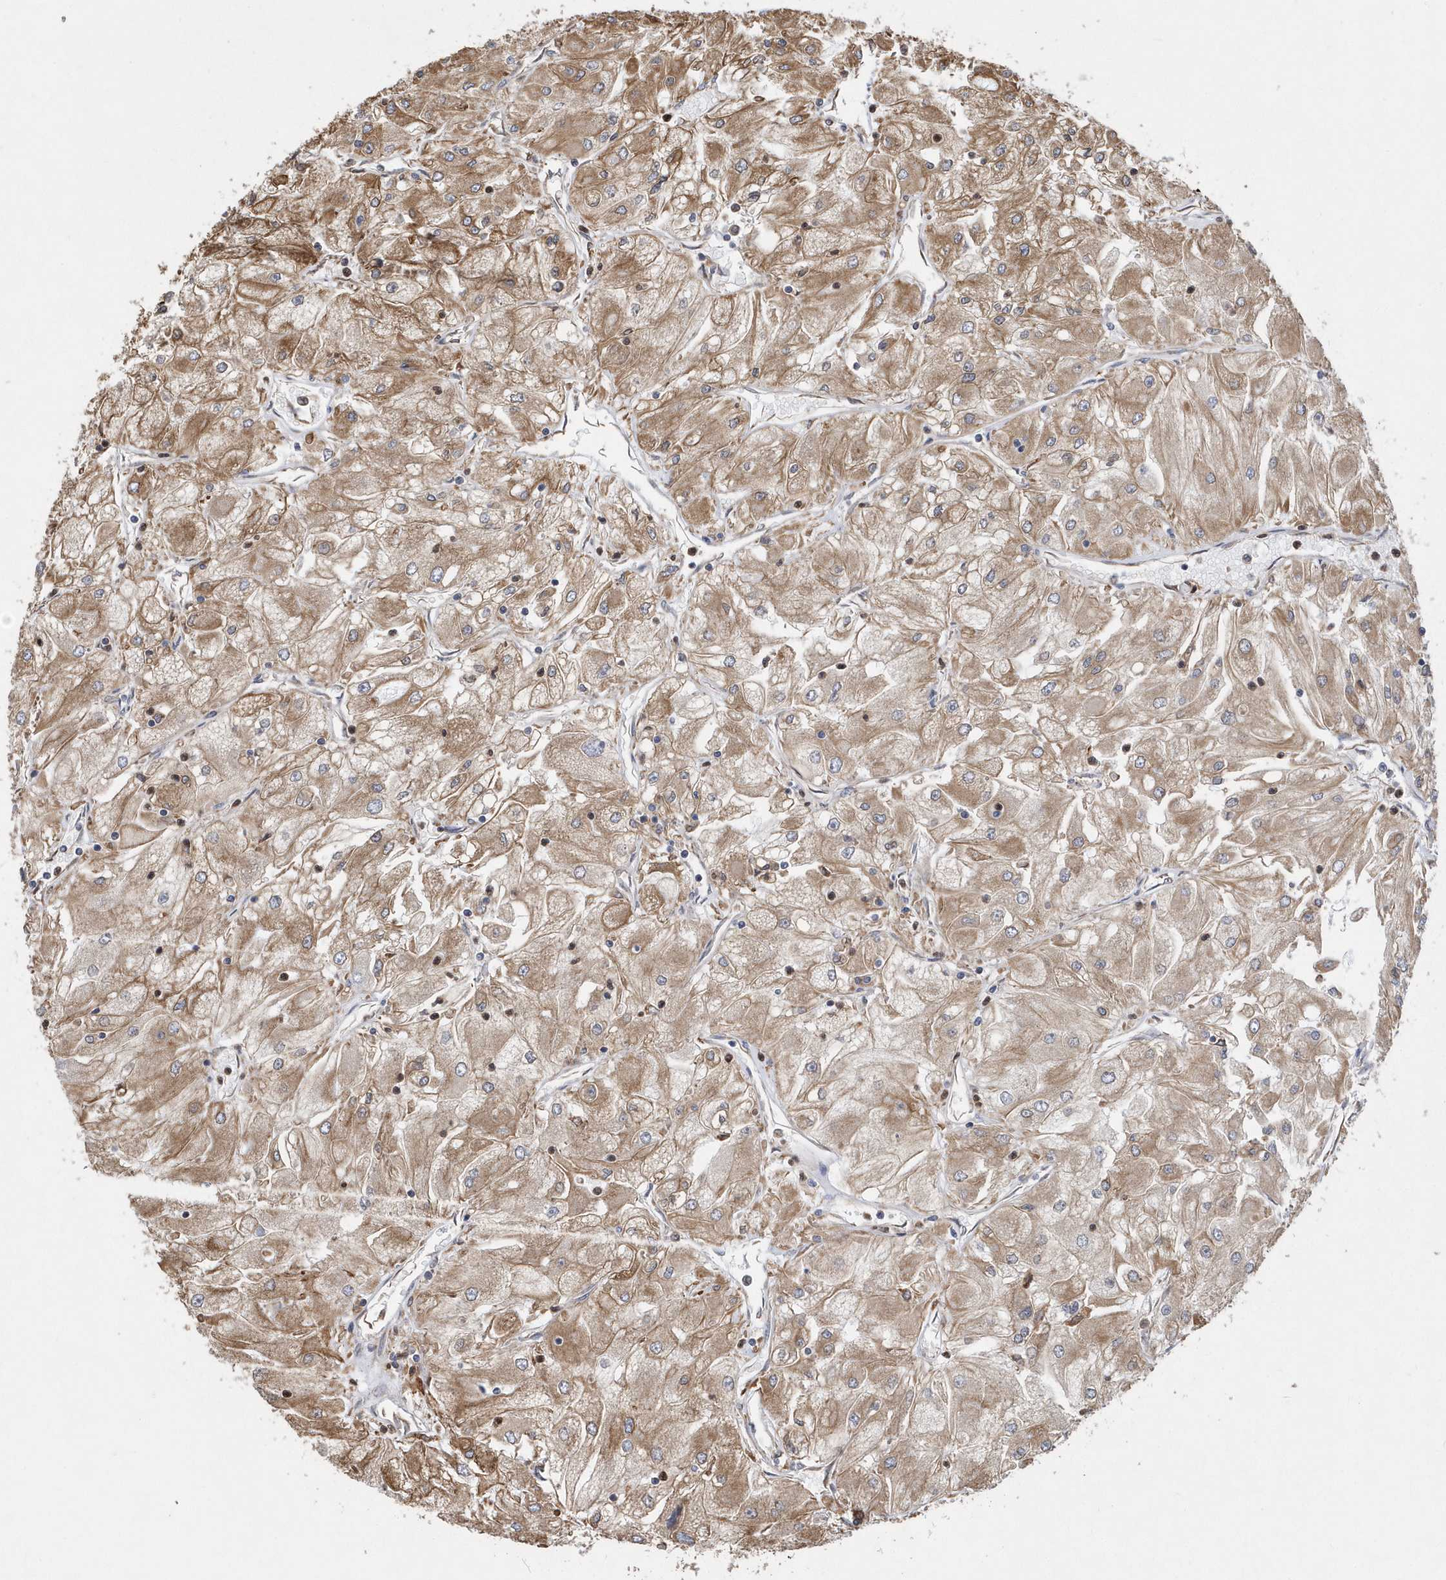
{"staining": {"intensity": "moderate", "quantity": ">75%", "location": "cytoplasmic/membranous"}, "tissue": "renal cancer", "cell_type": "Tumor cells", "image_type": "cancer", "snomed": [{"axis": "morphology", "description": "Adenocarcinoma, NOS"}, {"axis": "topography", "description": "Kidney"}], "caption": "Renal cancer tissue reveals moderate cytoplasmic/membranous staining in approximately >75% of tumor cells, visualized by immunohistochemistry.", "gene": "VAMP7", "patient": {"sex": "male", "age": 80}}